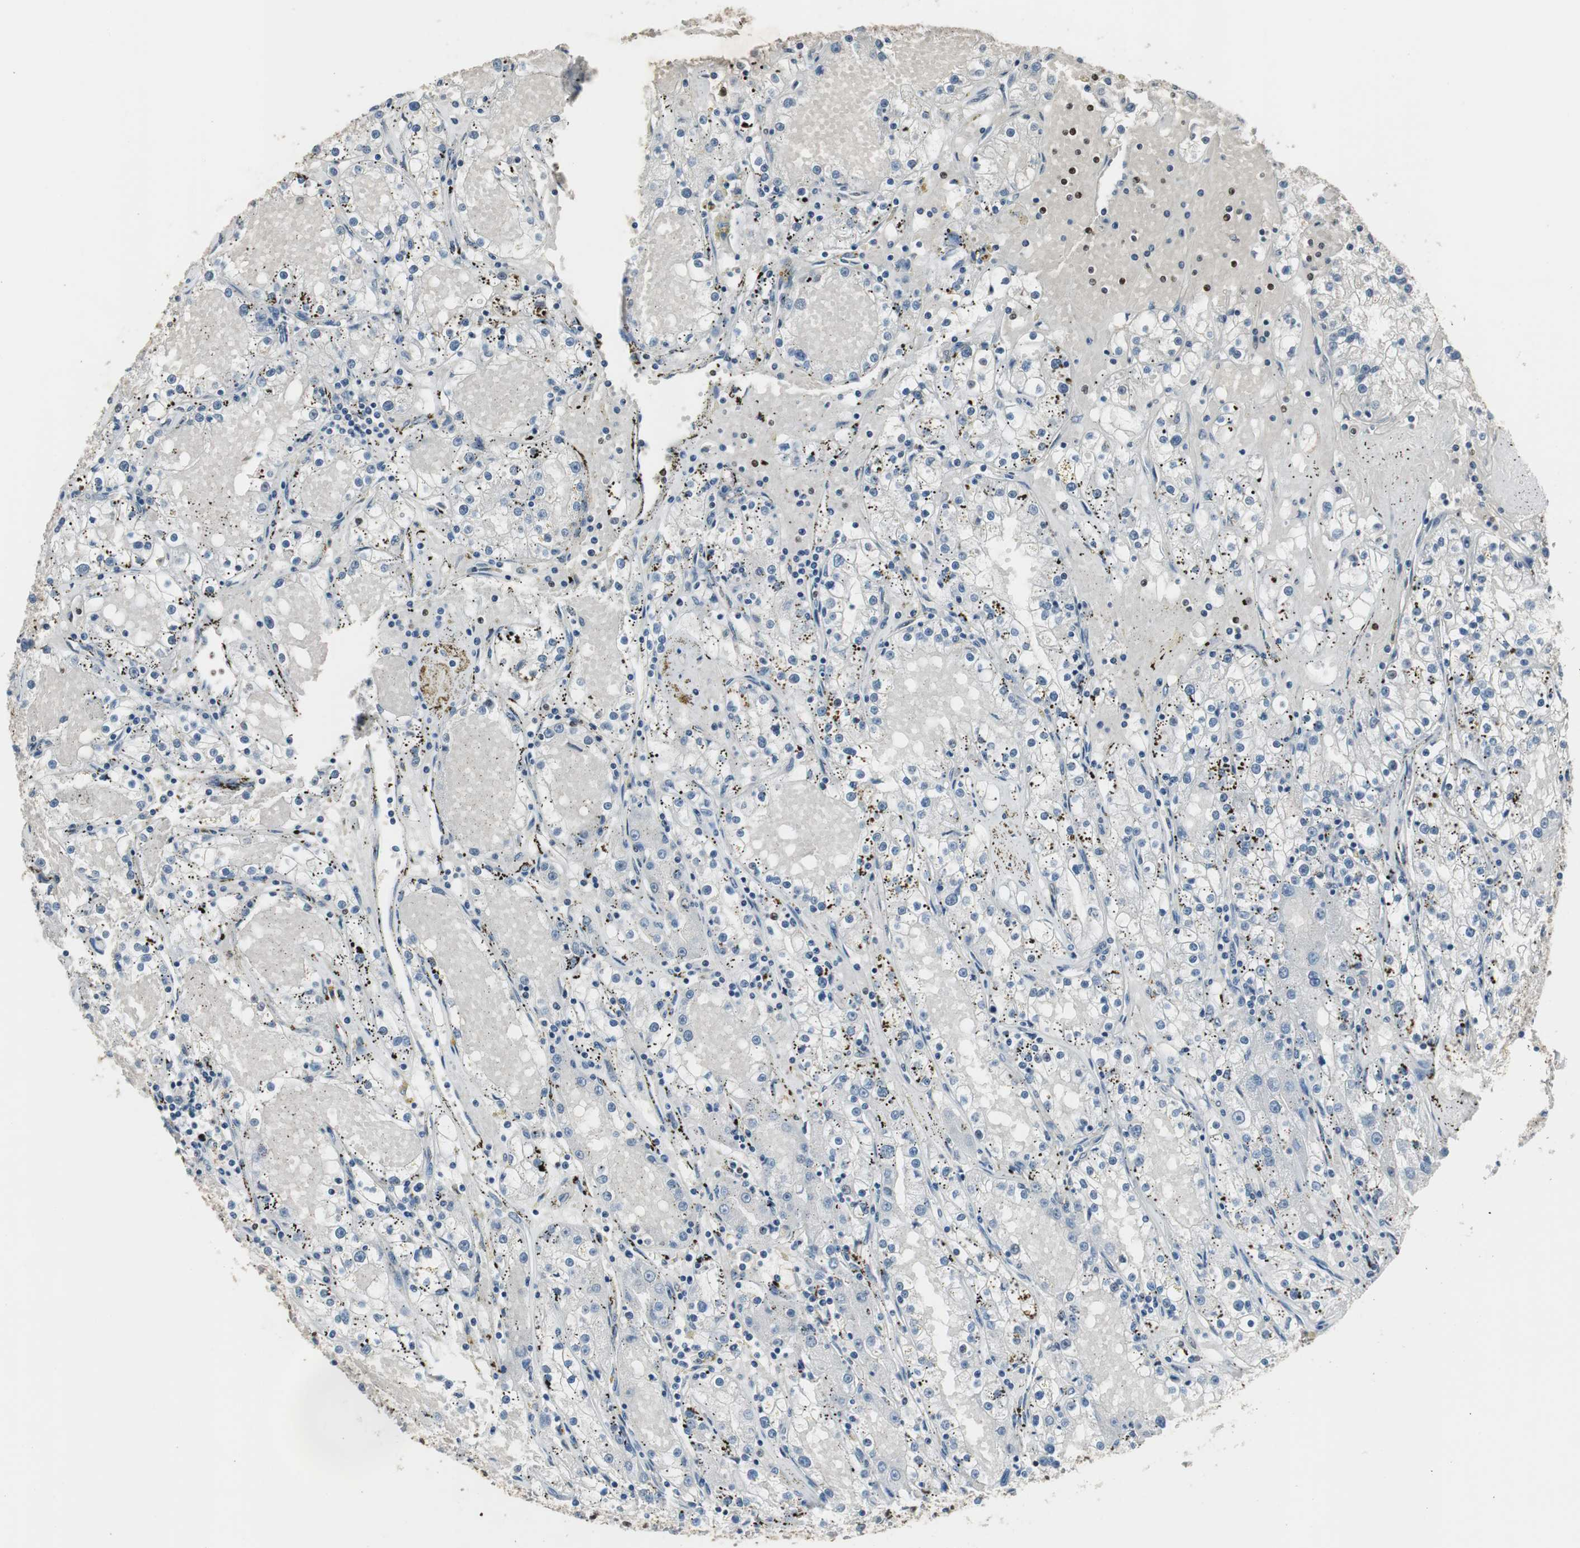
{"staining": {"intensity": "negative", "quantity": "none", "location": "none"}, "tissue": "renal cancer", "cell_type": "Tumor cells", "image_type": "cancer", "snomed": [{"axis": "morphology", "description": "Adenocarcinoma, NOS"}, {"axis": "topography", "description": "Kidney"}], "caption": "The photomicrograph exhibits no significant staining in tumor cells of renal cancer.", "gene": "PAXIP1", "patient": {"sex": "male", "age": 56}}